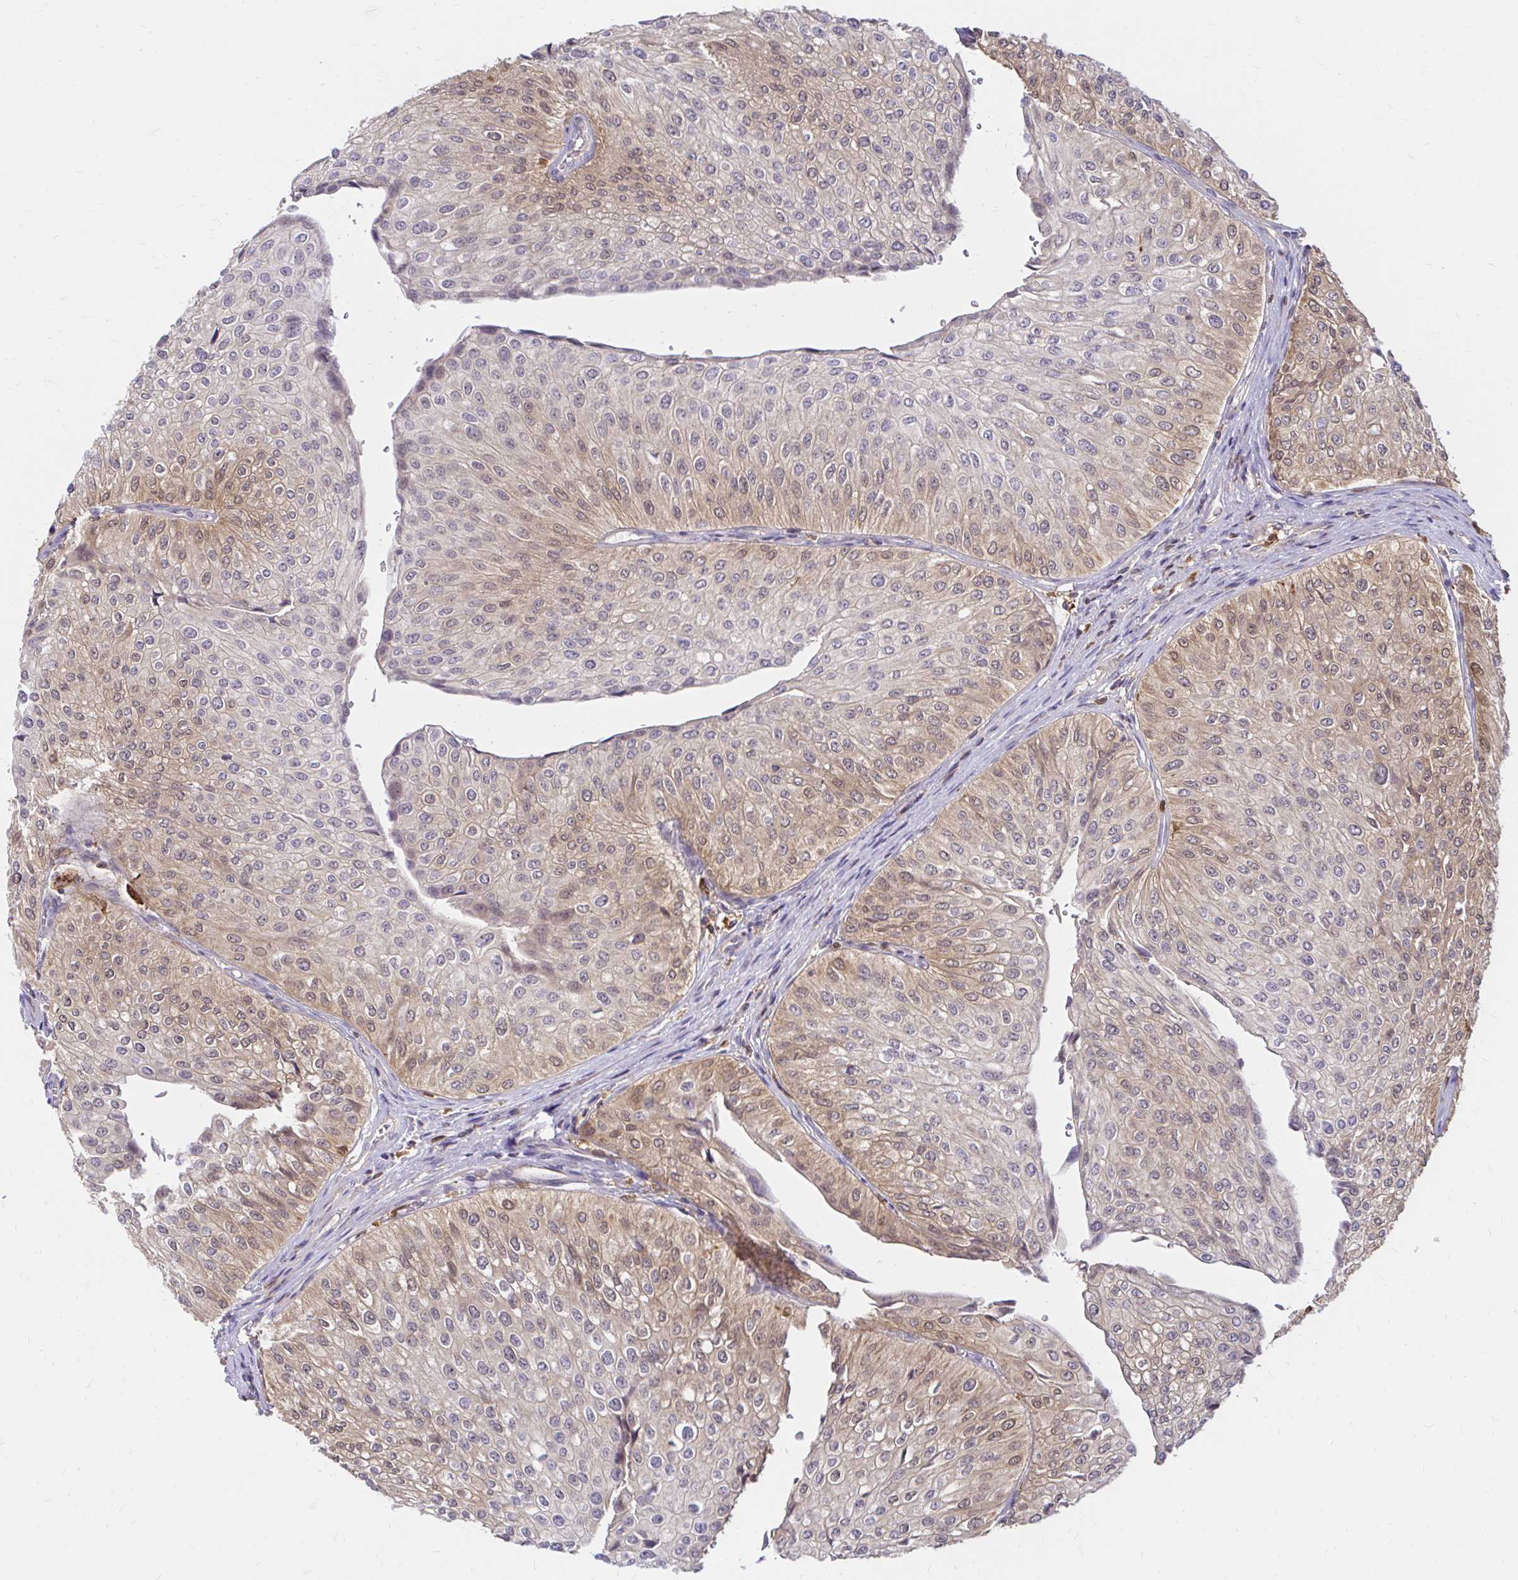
{"staining": {"intensity": "weak", "quantity": "25%-75%", "location": "cytoplasmic/membranous,nuclear"}, "tissue": "urothelial cancer", "cell_type": "Tumor cells", "image_type": "cancer", "snomed": [{"axis": "morphology", "description": "Urothelial carcinoma, NOS"}, {"axis": "topography", "description": "Urinary bladder"}], "caption": "DAB (3,3'-diaminobenzidine) immunohistochemical staining of human urothelial cancer reveals weak cytoplasmic/membranous and nuclear protein staining in approximately 25%-75% of tumor cells.", "gene": "PYCARD", "patient": {"sex": "male", "age": 67}}